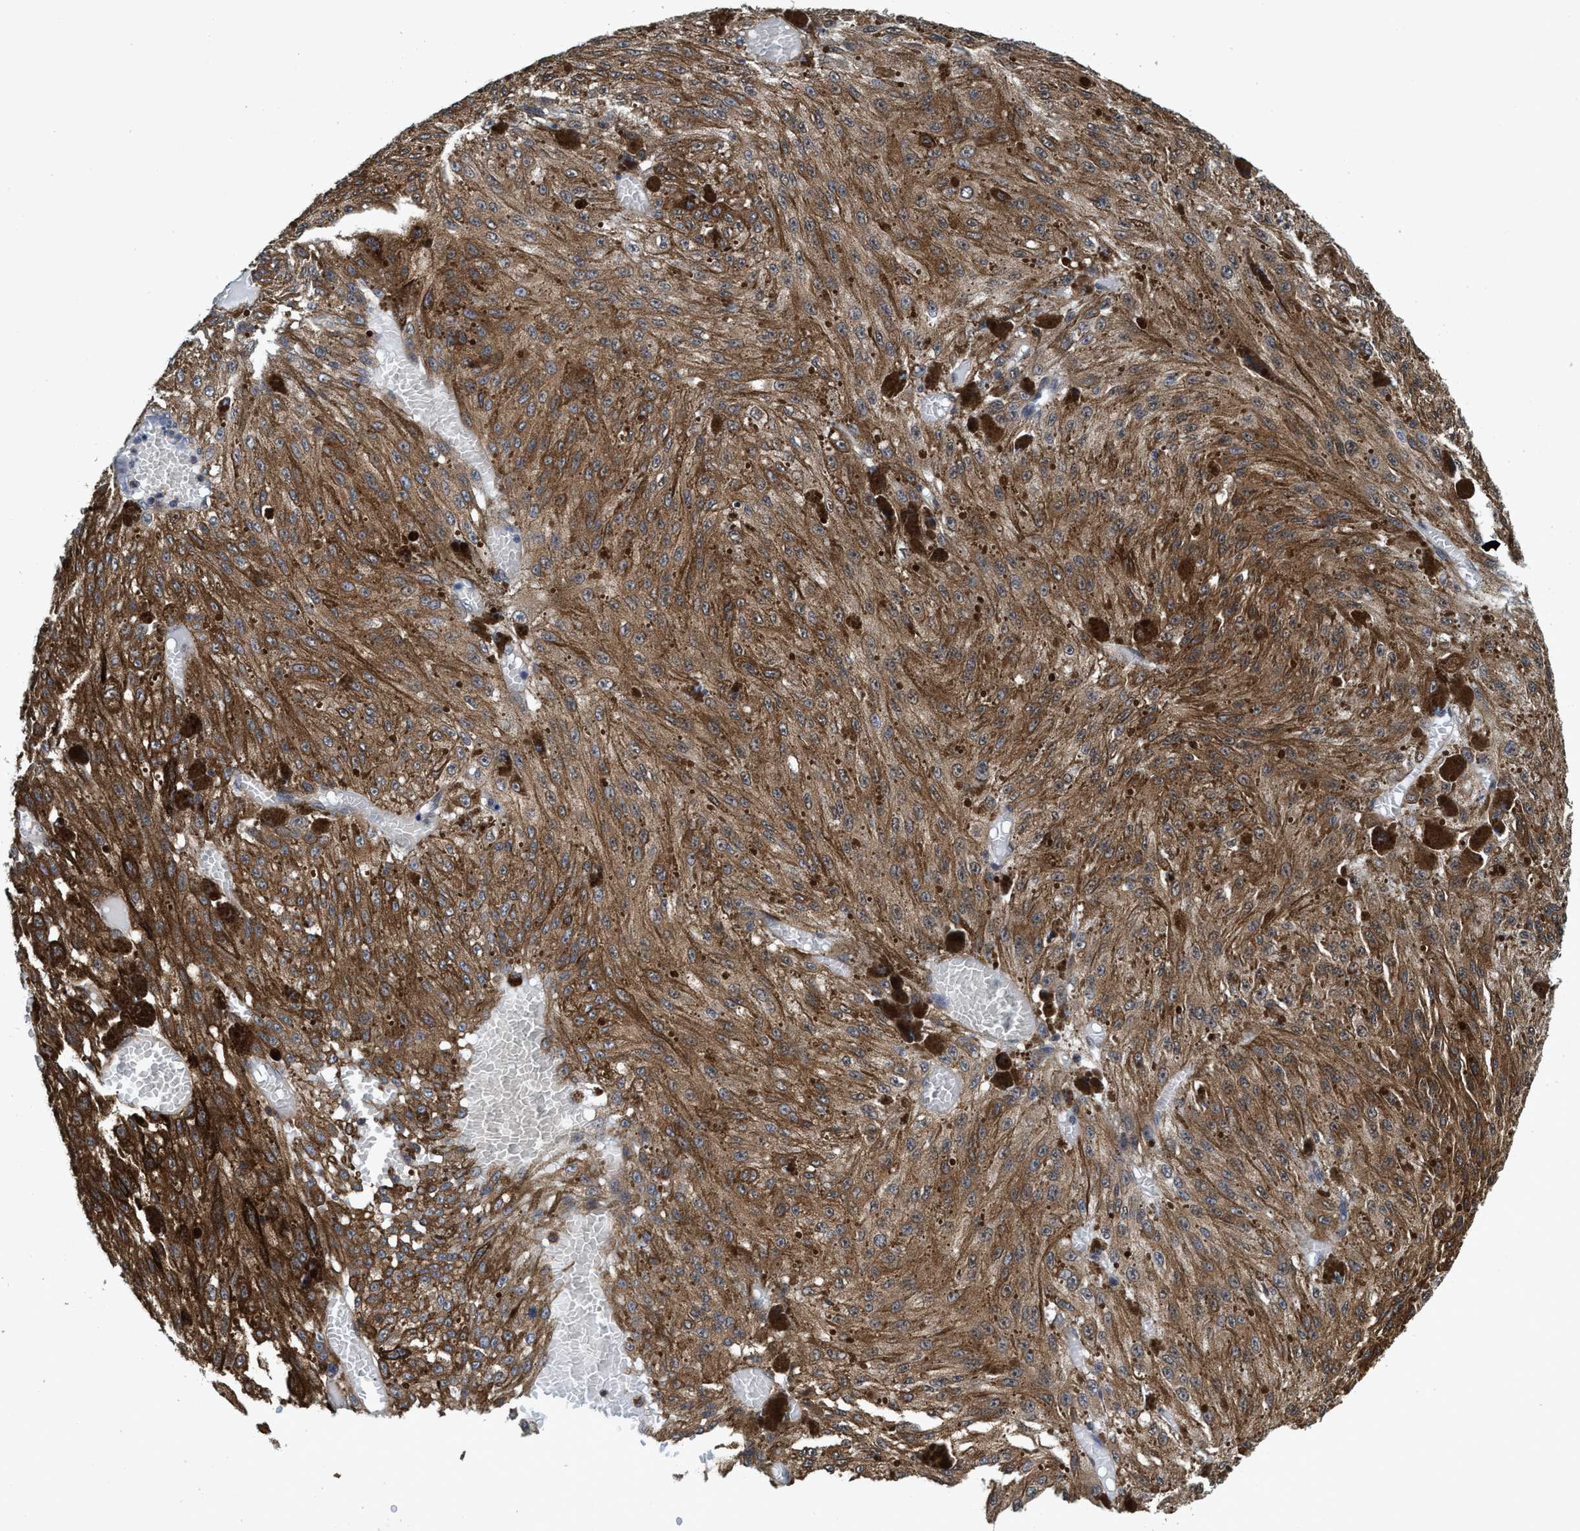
{"staining": {"intensity": "moderate", "quantity": ">75%", "location": "cytoplasmic/membranous"}, "tissue": "melanoma", "cell_type": "Tumor cells", "image_type": "cancer", "snomed": [{"axis": "morphology", "description": "Malignant melanoma, NOS"}, {"axis": "topography", "description": "Other"}], "caption": "IHC (DAB (3,3'-diaminobenzidine)) staining of human melanoma exhibits moderate cytoplasmic/membranous protein staining in about >75% of tumor cells.", "gene": "CALCOCO2", "patient": {"sex": "male", "age": 79}}